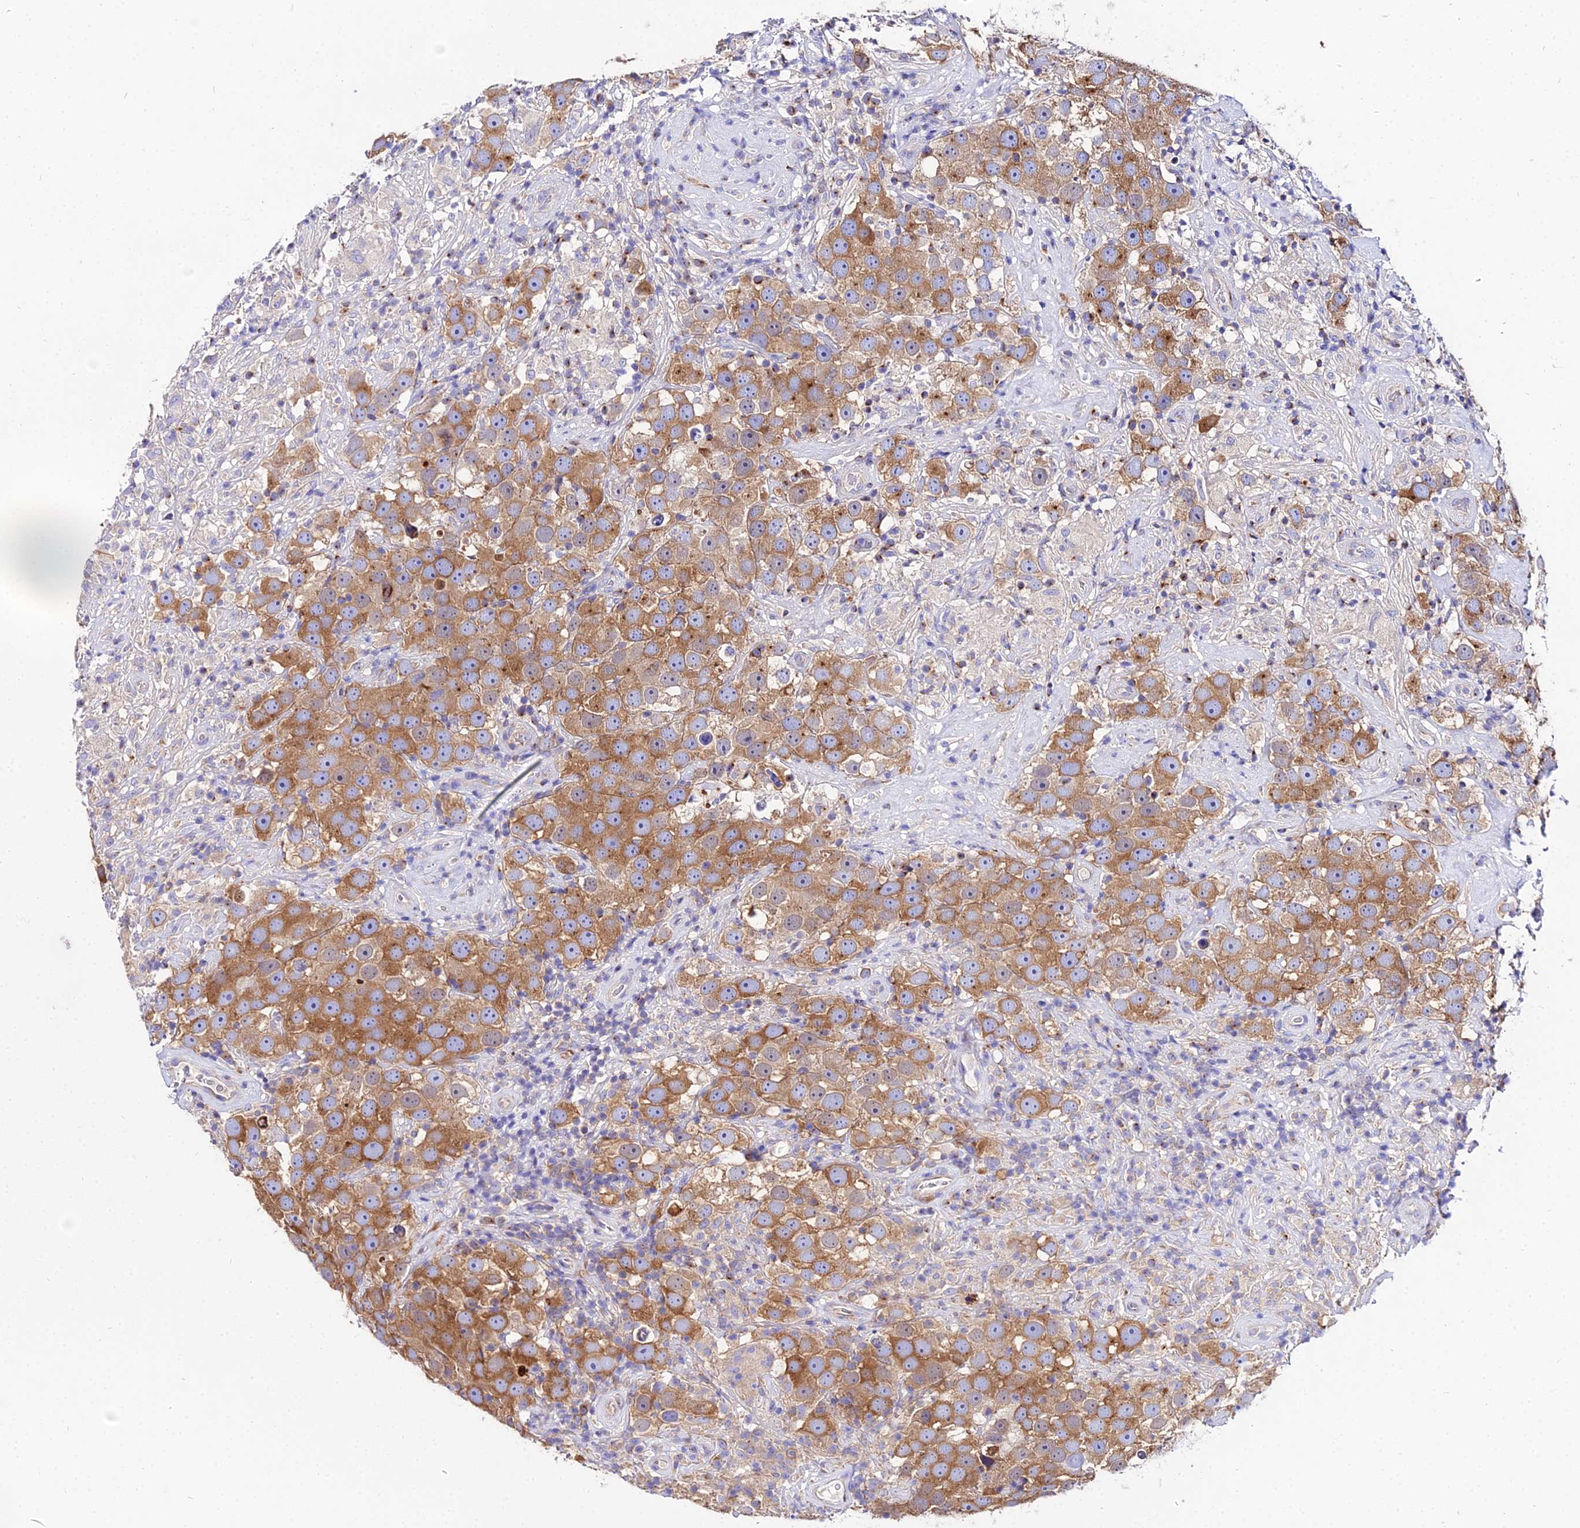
{"staining": {"intensity": "strong", "quantity": ">75%", "location": "cytoplasmic/membranous"}, "tissue": "testis cancer", "cell_type": "Tumor cells", "image_type": "cancer", "snomed": [{"axis": "morphology", "description": "Seminoma, NOS"}, {"axis": "topography", "description": "Testis"}], "caption": "DAB (3,3'-diaminobenzidine) immunohistochemical staining of testis cancer (seminoma) demonstrates strong cytoplasmic/membranous protein staining in approximately >75% of tumor cells.", "gene": "TUBA3D", "patient": {"sex": "male", "age": 49}}